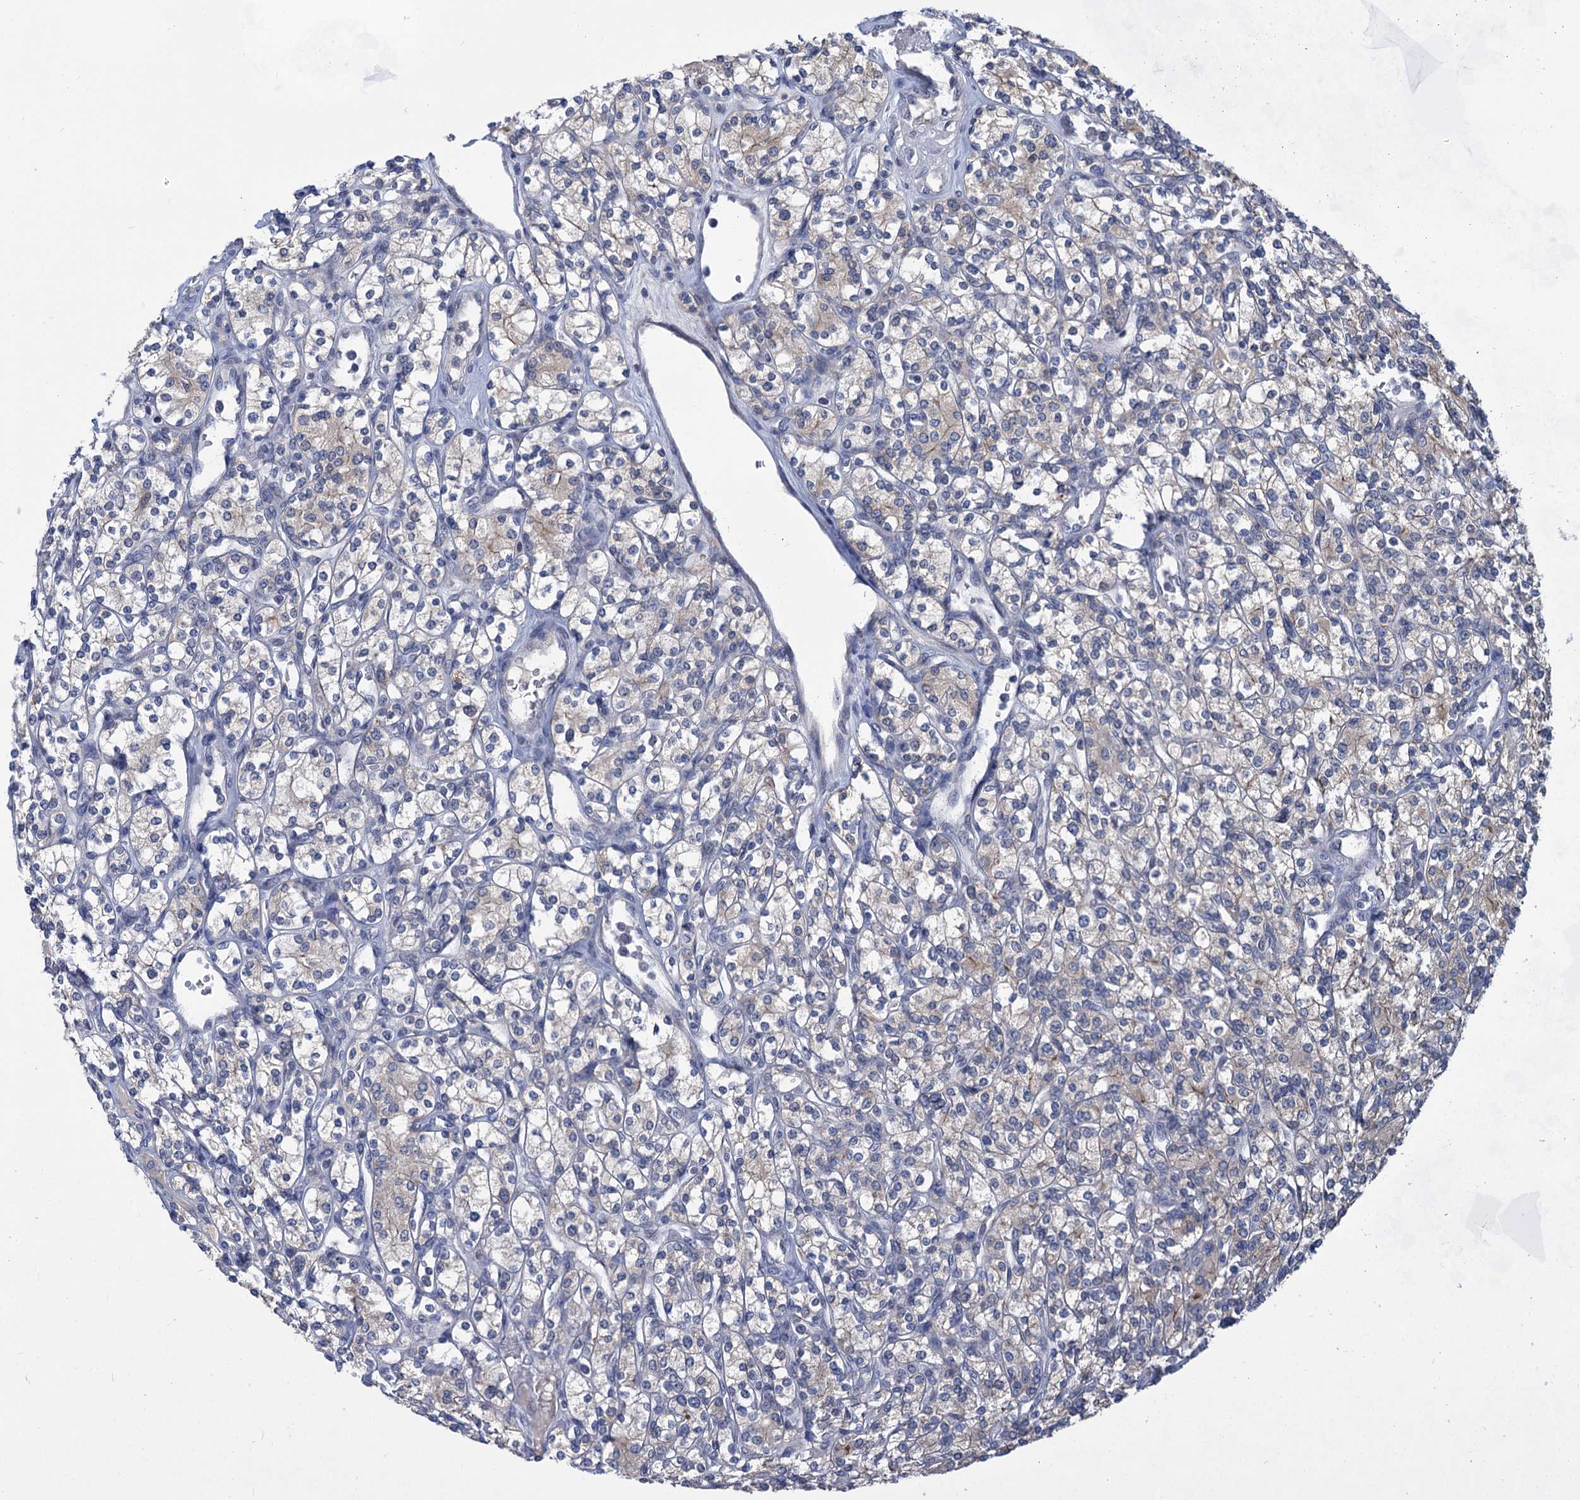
{"staining": {"intensity": "weak", "quantity": "<25%", "location": "cytoplasmic/membranous"}, "tissue": "renal cancer", "cell_type": "Tumor cells", "image_type": "cancer", "snomed": [{"axis": "morphology", "description": "Adenocarcinoma, NOS"}, {"axis": "topography", "description": "Kidney"}], "caption": "Immunohistochemistry photomicrograph of adenocarcinoma (renal) stained for a protein (brown), which displays no staining in tumor cells. Nuclei are stained in blue.", "gene": "TTC17", "patient": {"sex": "male", "age": 77}}